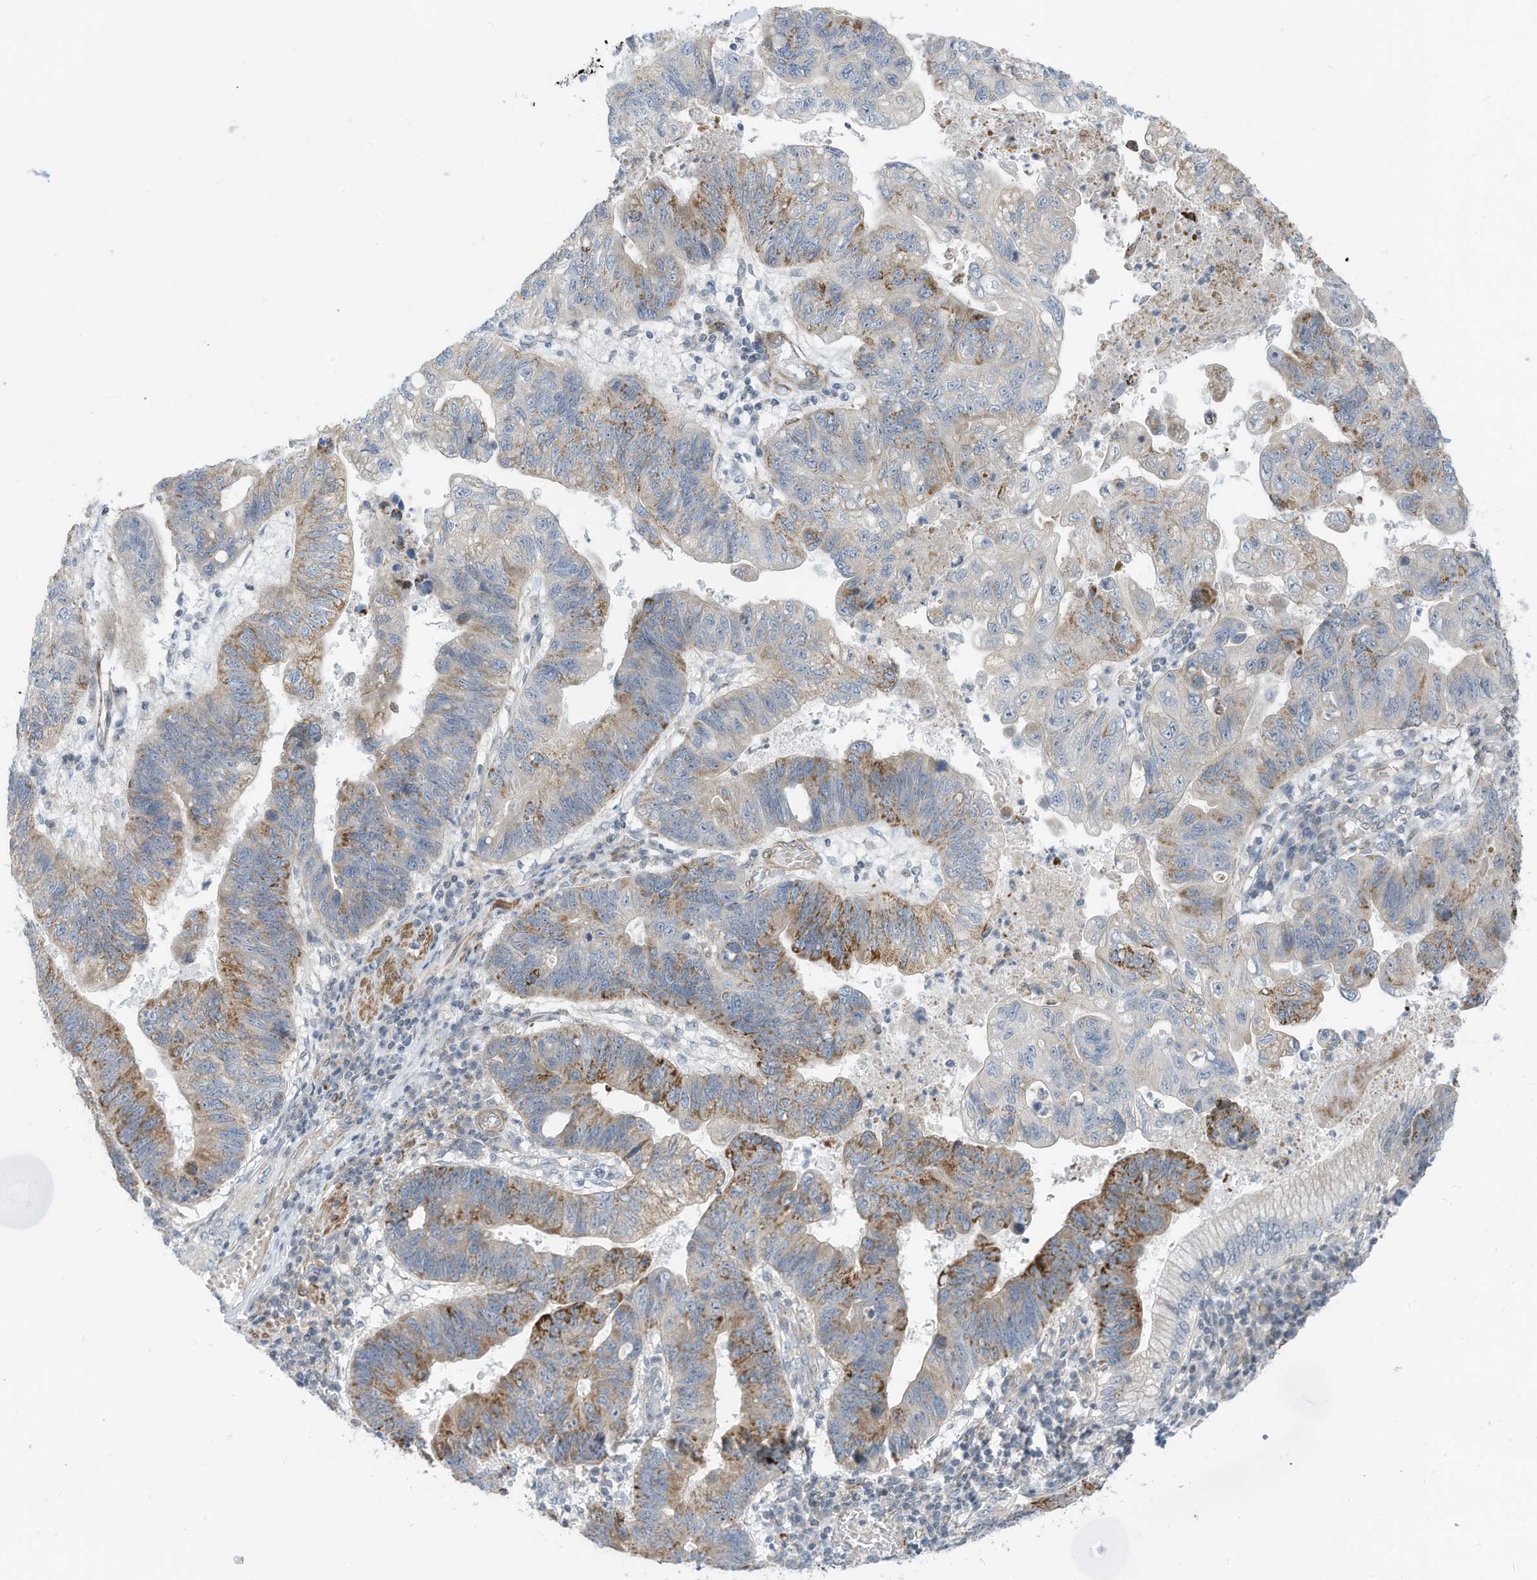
{"staining": {"intensity": "moderate", "quantity": "25%-75%", "location": "cytoplasmic/membranous"}, "tissue": "stomach cancer", "cell_type": "Tumor cells", "image_type": "cancer", "snomed": [{"axis": "morphology", "description": "Adenocarcinoma, NOS"}, {"axis": "topography", "description": "Stomach"}], "caption": "High-magnification brightfield microscopy of stomach cancer (adenocarcinoma) stained with DAB (brown) and counterstained with hematoxylin (blue). tumor cells exhibit moderate cytoplasmic/membranous positivity is appreciated in about25%-75% of cells.", "gene": "GPATCH3", "patient": {"sex": "male", "age": 59}}